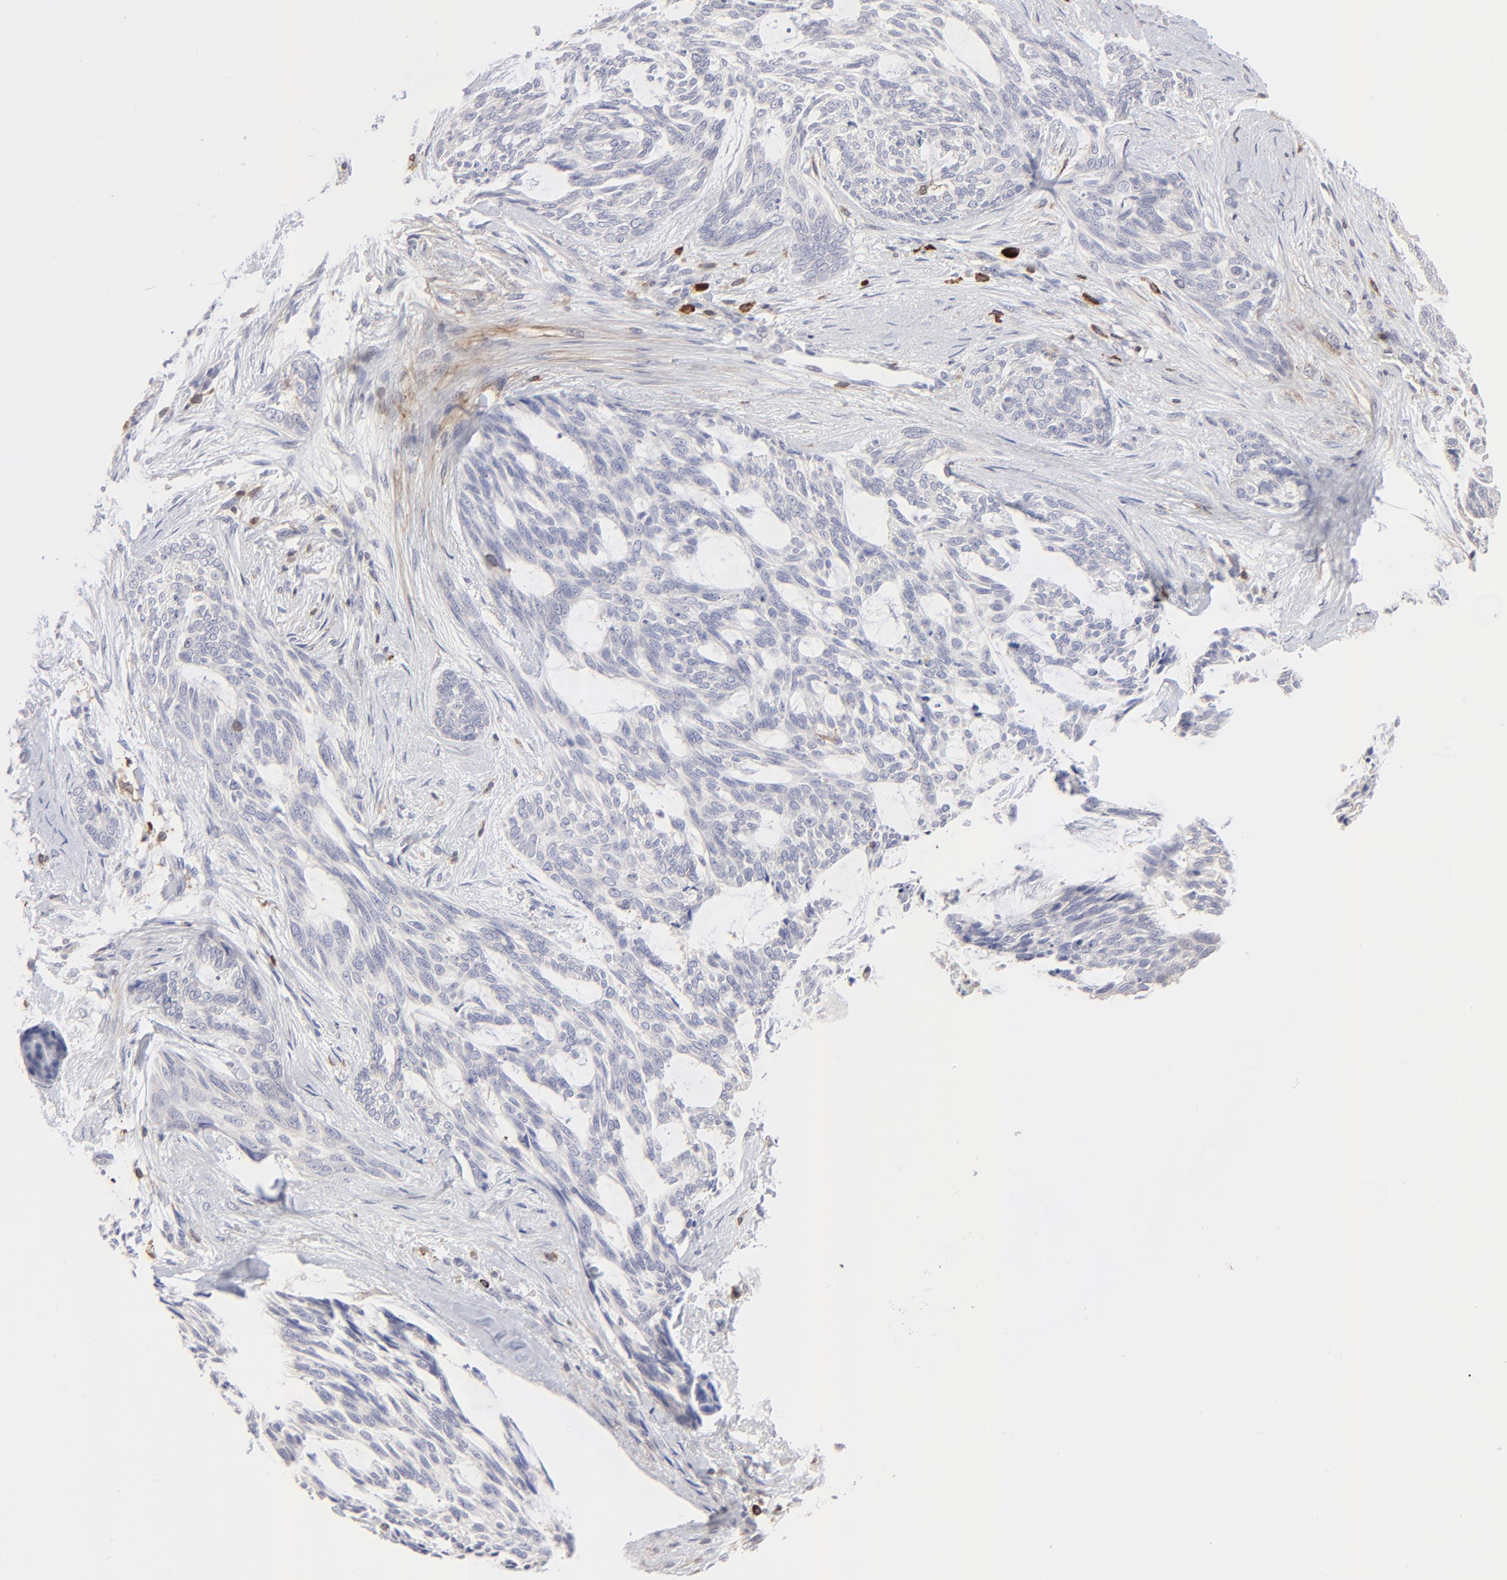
{"staining": {"intensity": "negative", "quantity": "none", "location": "none"}, "tissue": "skin cancer", "cell_type": "Tumor cells", "image_type": "cancer", "snomed": [{"axis": "morphology", "description": "Normal tissue, NOS"}, {"axis": "morphology", "description": "Basal cell carcinoma"}, {"axis": "topography", "description": "Skin"}], "caption": "Histopathology image shows no protein staining in tumor cells of skin cancer (basal cell carcinoma) tissue. (Brightfield microscopy of DAB (3,3'-diaminobenzidine) immunohistochemistry (IHC) at high magnification).", "gene": "TBXT", "patient": {"sex": "female", "age": 71}}